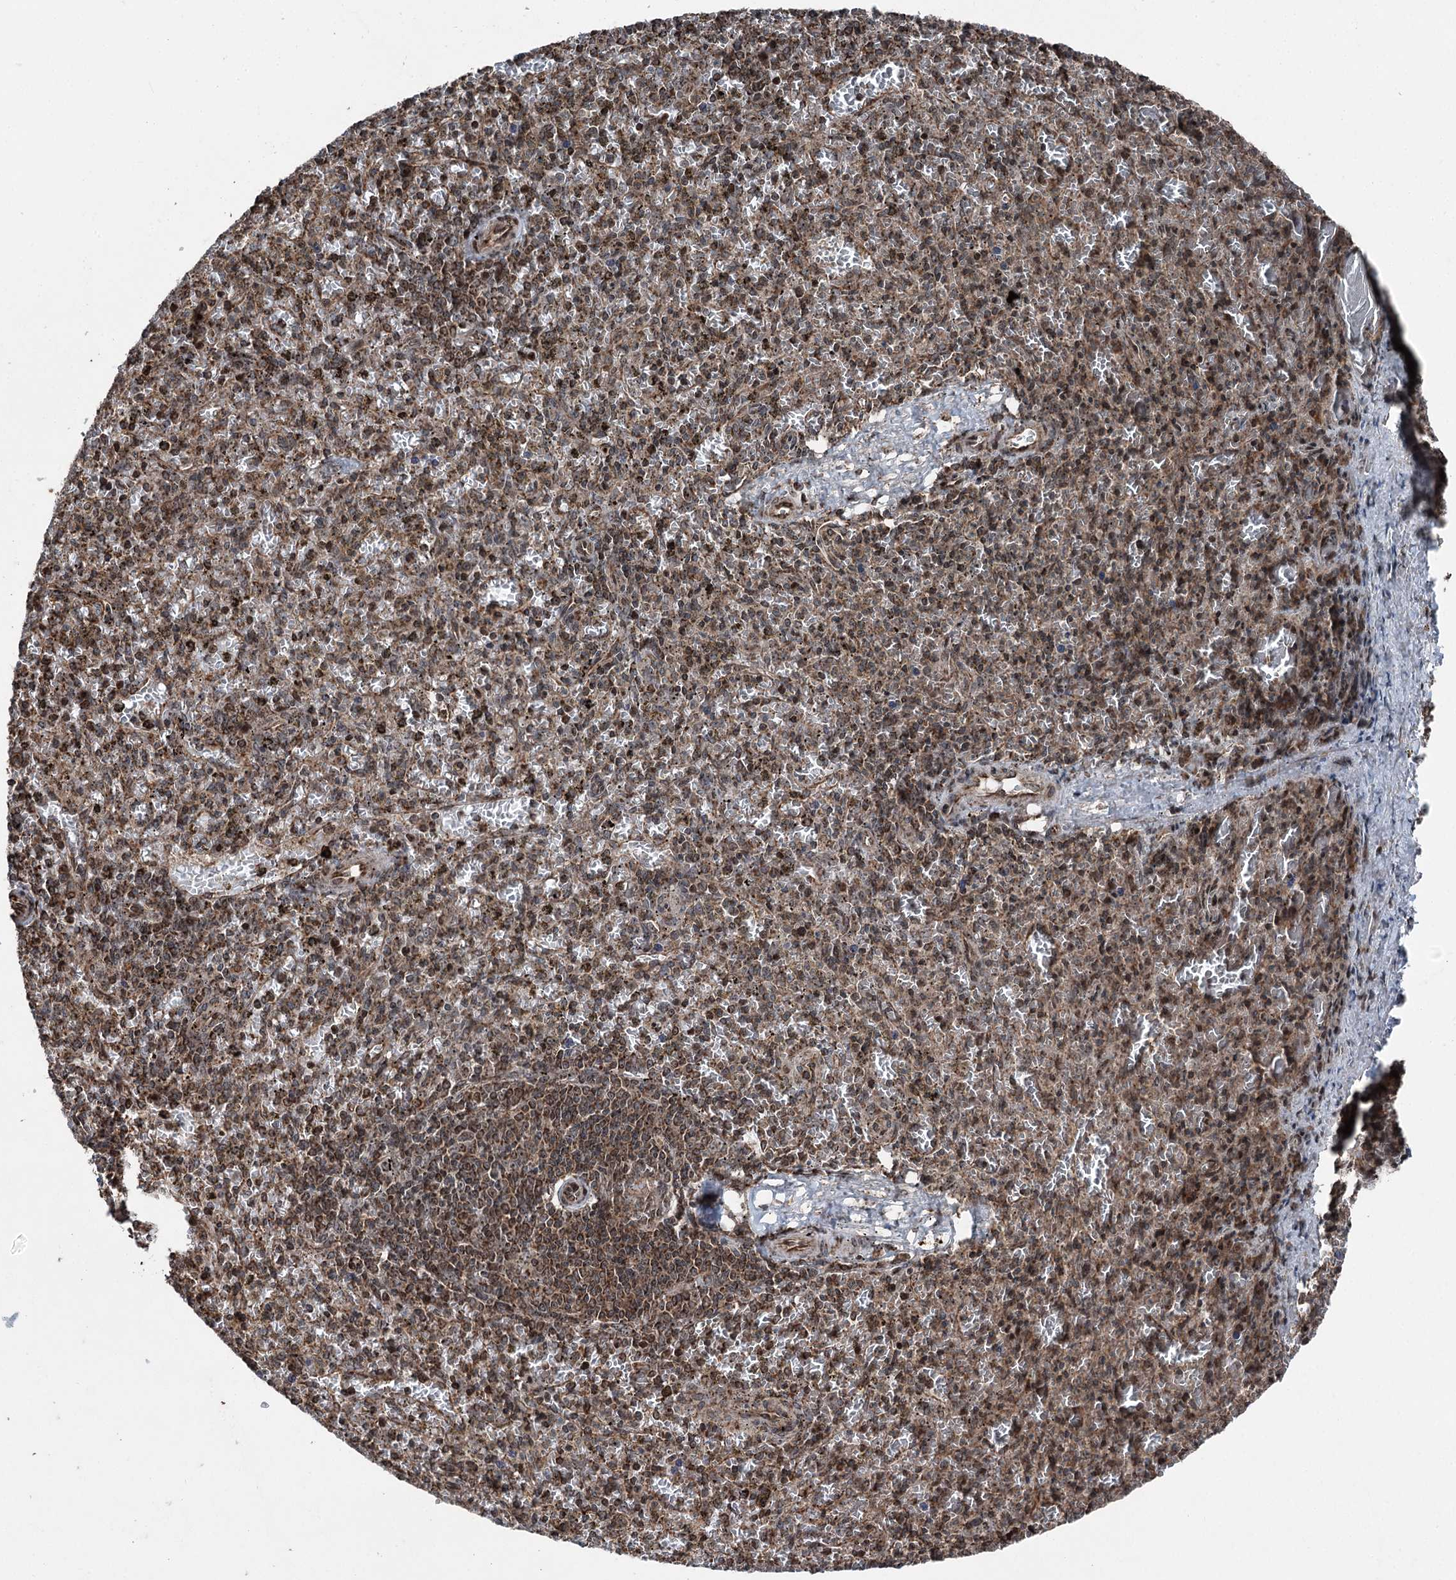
{"staining": {"intensity": "moderate", "quantity": ">75%", "location": "cytoplasmic/membranous,nuclear"}, "tissue": "spleen", "cell_type": "Cells in red pulp", "image_type": "normal", "snomed": [{"axis": "morphology", "description": "Normal tissue, NOS"}, {"axis": "topography", "description": "Spleen"}], "caption": "A medium amount of moderate cytoplasmic/membranous,nuclear positivity is appreciated in about >75% of cells in red pulp in benign spleen.", "gene": "STEEP1", "patient": {"sex": "male", "age": 72}}